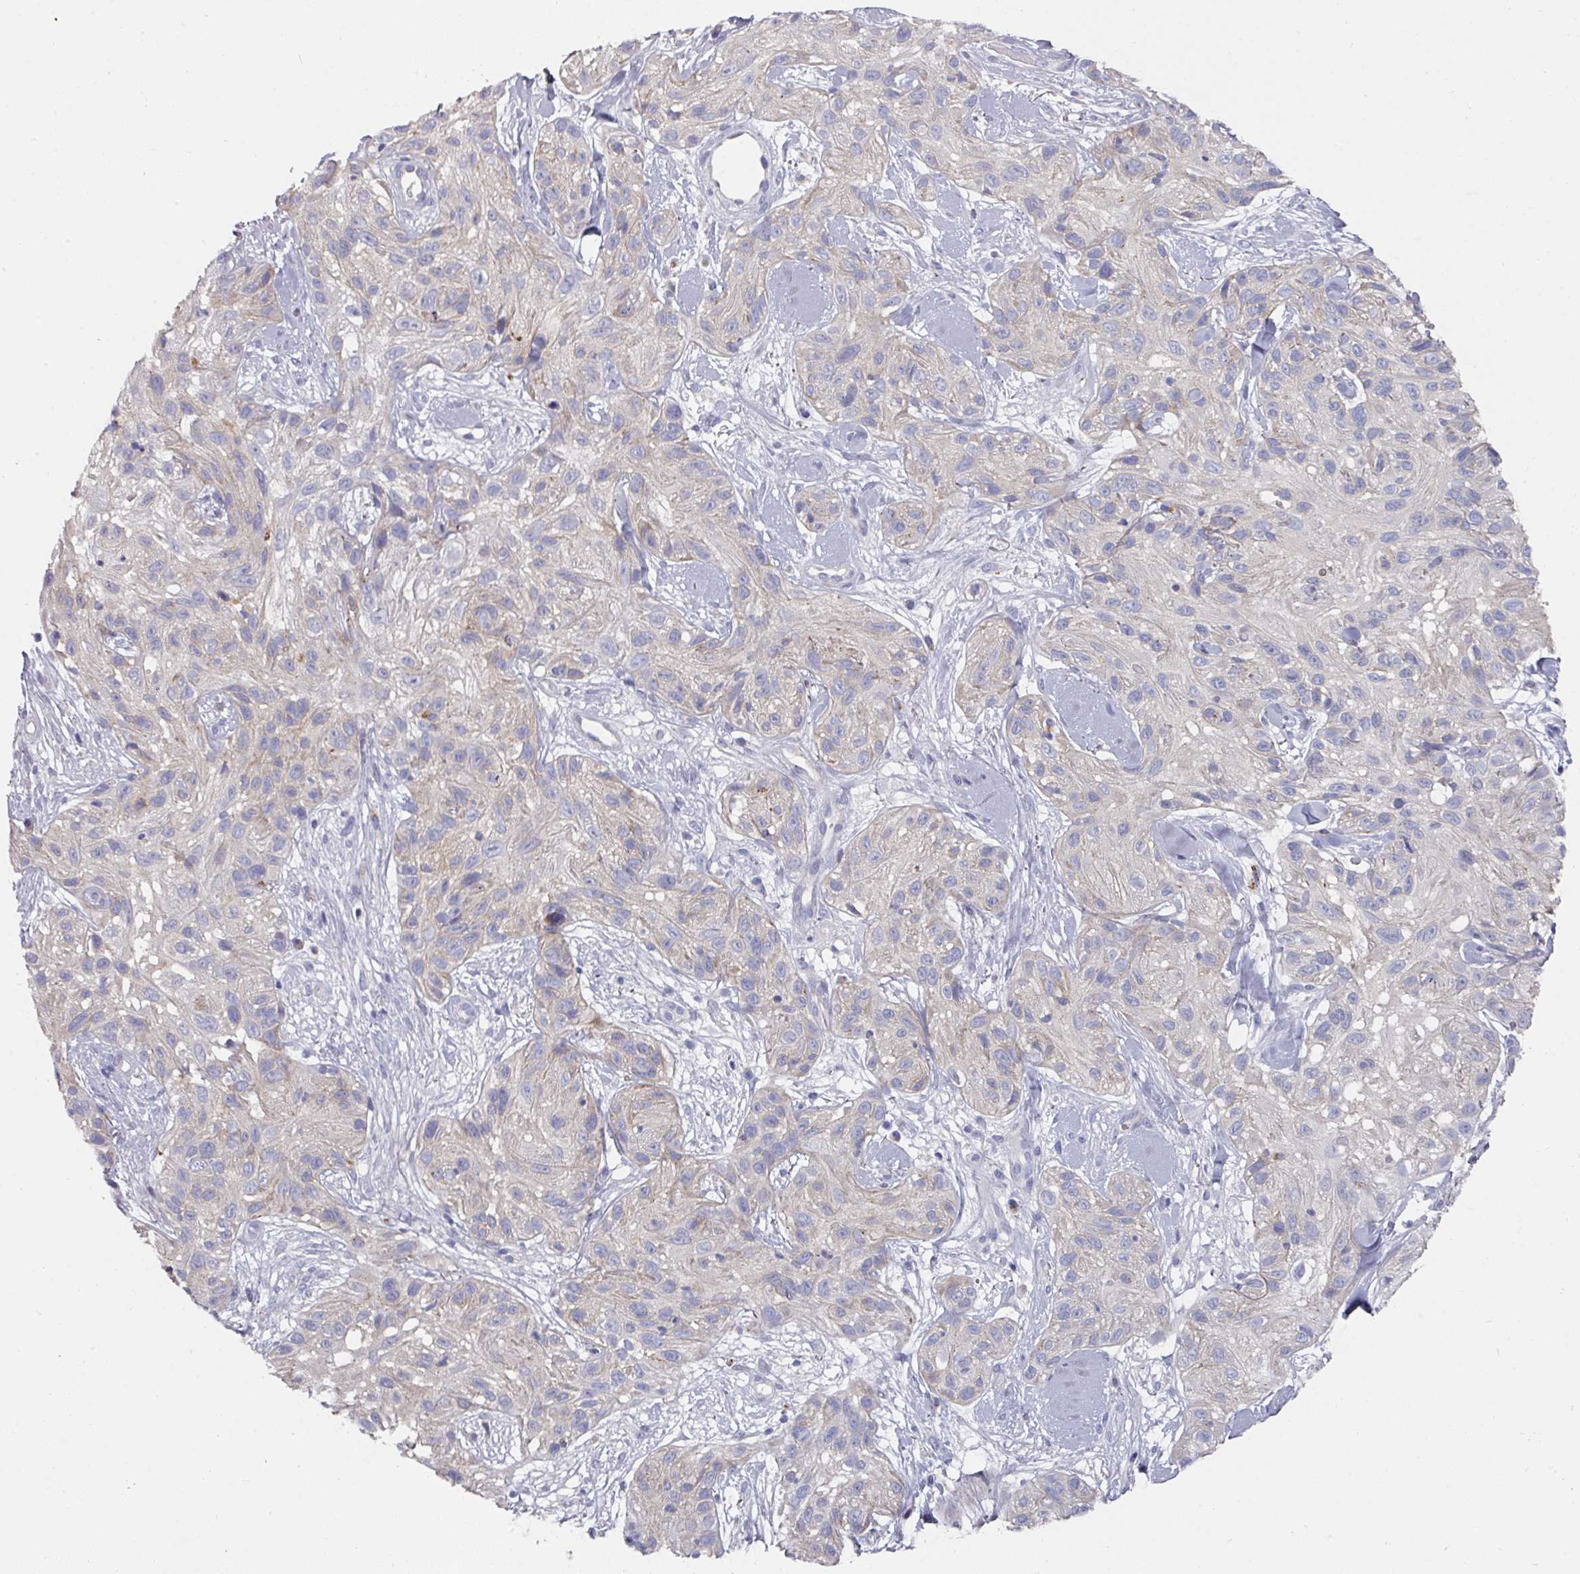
{"staining": {"intensity": "negative", "quantity": "none", "location": "none"}, "tissue": "skin cancer", "cell_type": "Tumor cells", "image_type": "cancer", "snomed": [{"axis": "morphology", "description": "Squamous cell carcinoma, NOS"}, {"axis": "topography", "description": "Skin"}], "caption": "Histopathology image shows no significant protein positivity in tumor cells of squamous cell carcinoma (skin).", "gene": "NT5C1A", "patient": {"sex": "male", "age": 82}}